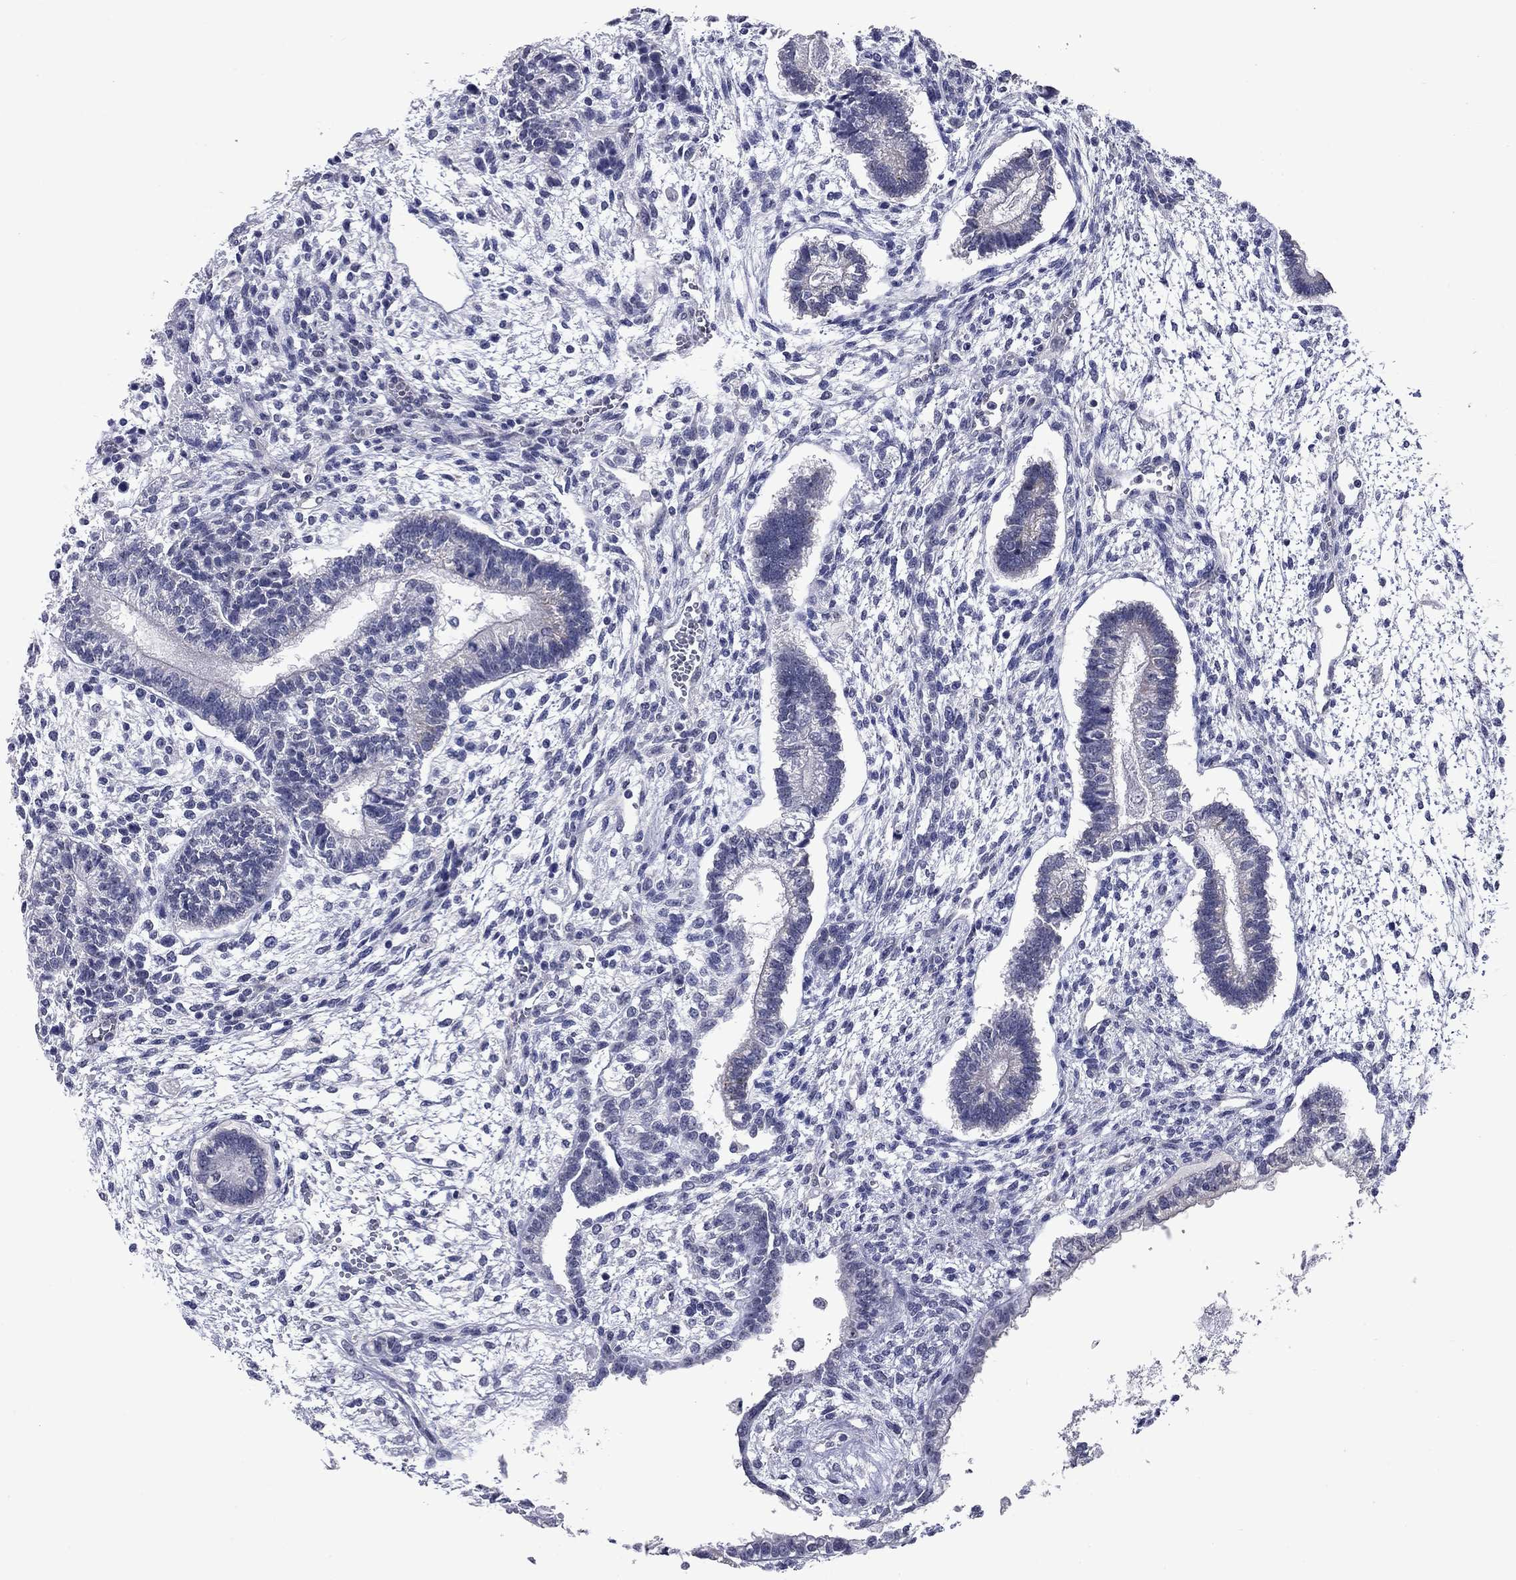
{"staining": {"intensity": "negative", "quantity": "none", "location": "none"}, "tissue": "testis cancer", "cell_type": "Tumor cells", "image_type": "cancer", "snomed": [{"axis": "morphology", "description": "Carcinoma, Embryonal, NOS"}, {"axis": "topography", "description": "Testis"}], "caption": "An IHC micrograph of testis cancer (embryonal carcinoma) is shown. There is no staining in tumor cells of testis cancer (embryonal carcinoma). (Brightfield microscopy of DAB IHC at high magnification).", "gene": "SHOC2", "patient": {"sex": "male", "age": 37}}